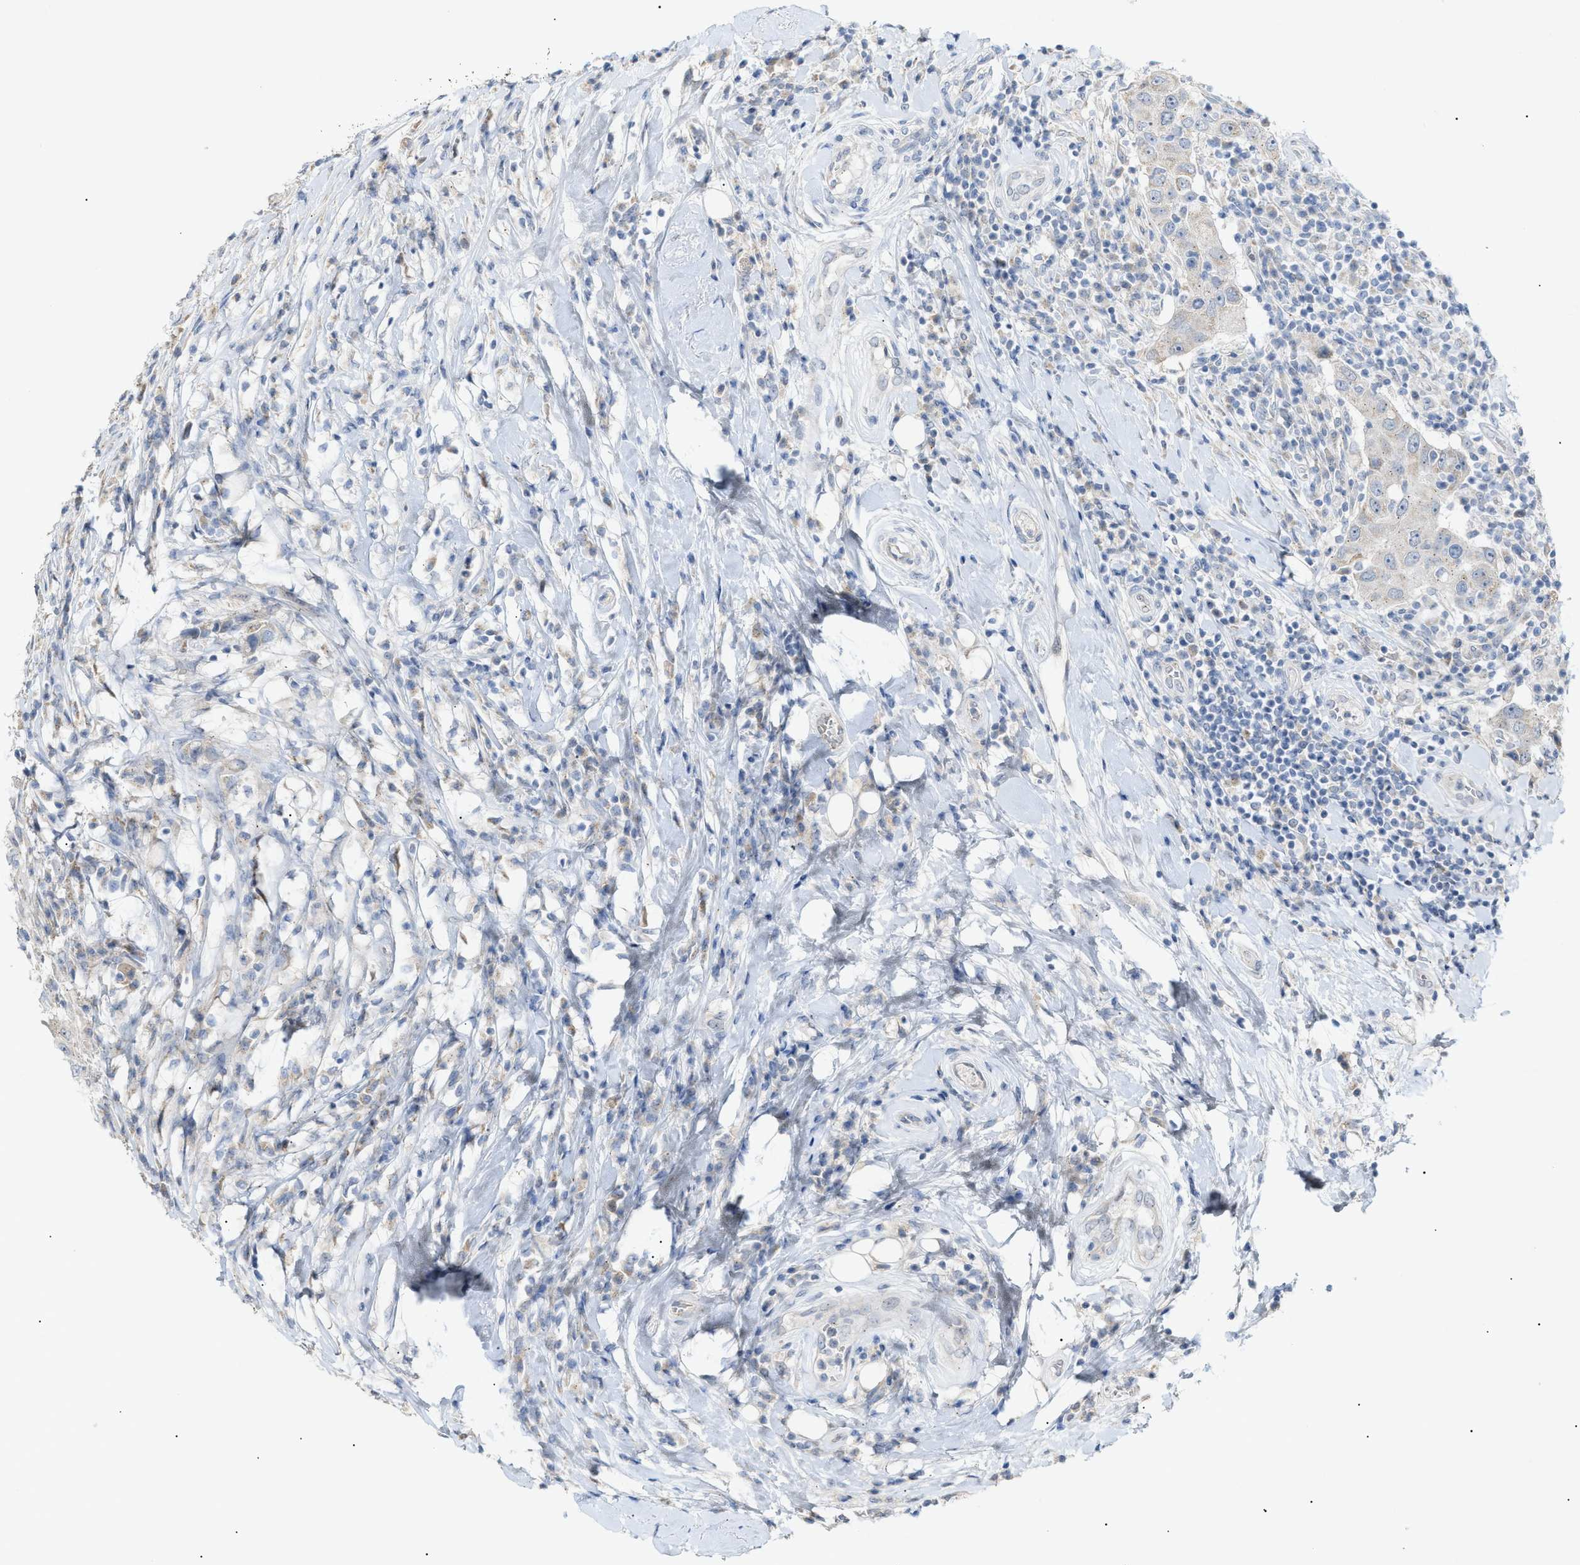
{"staining": {"intensity": "negative", "quantity": "none", "location": "none"}, "tissue": "breast cancer", "cell_type": "Tumor cells", "image_type": "cancer", "snomed": [{"axis": "morphology", "description": "Duct carcinoma"}, {"axis": "topography", "description": "Breast"}], "caption": "Protein analysis of breast cancer exhibits no significant expression in tumor cells.", "gene": "SLC25A31", "patient": {"sex": "female", "age": 27}}